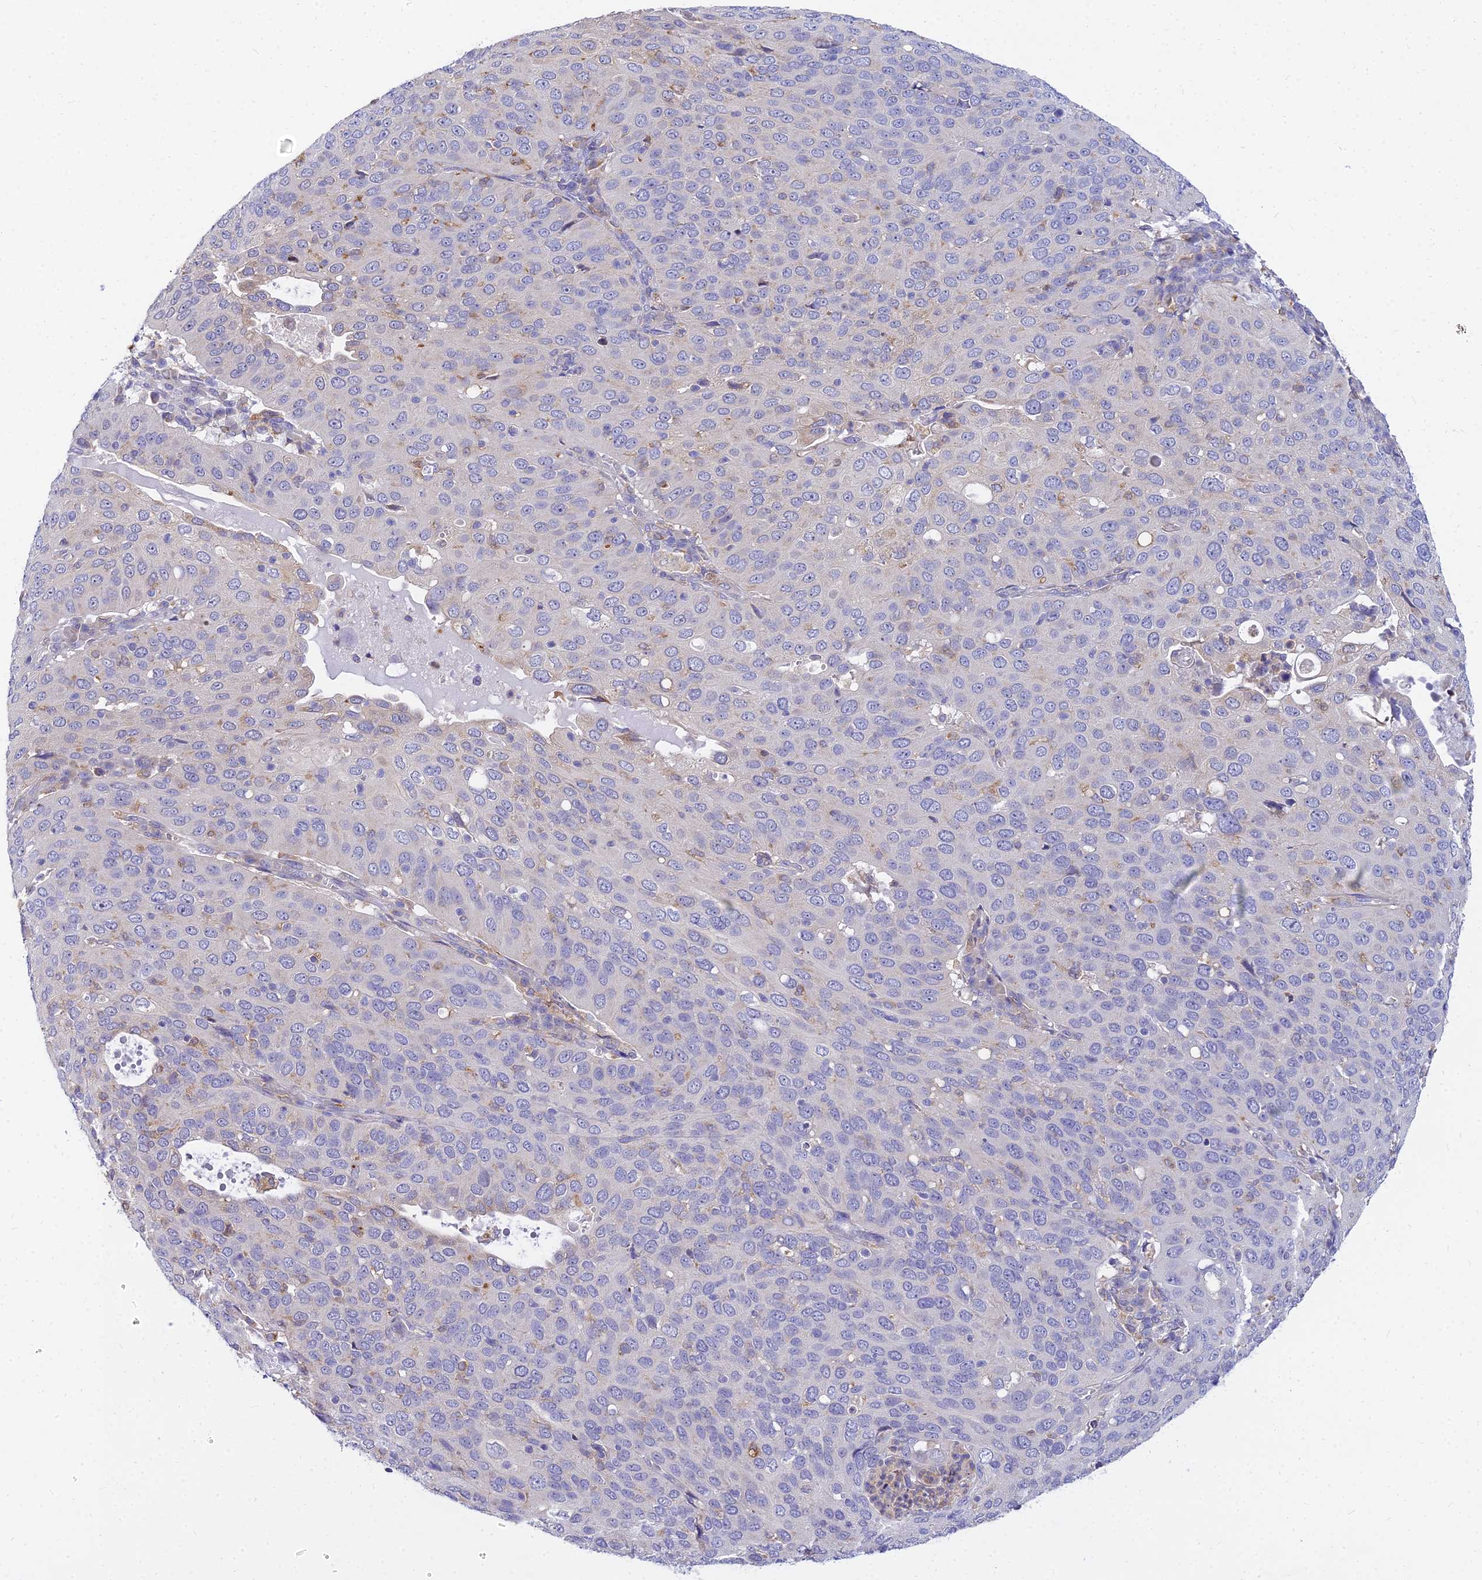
{"staining": {"intensity": "moderate", "quantity": "<25%", "location": "cytoplasmic/membranous"}, "tissue": "cervical cancer", "cell_type": "Tumor cells", "image_type": "cancer", "snomed": [{"axis": "morphology", "description": "Squamous cell carcinoma, NOS"}, {"axis": "topography", "description": "Cervix"}], "caption": "This image displays IHC staining of human cervical cancer (squamous cell carcinoma), with low moderate cytoplasmic/membranous expression in about <25% of tumor cells.", "gene": "ARL8B", "patient": {"sex": "female", "age": 36}}